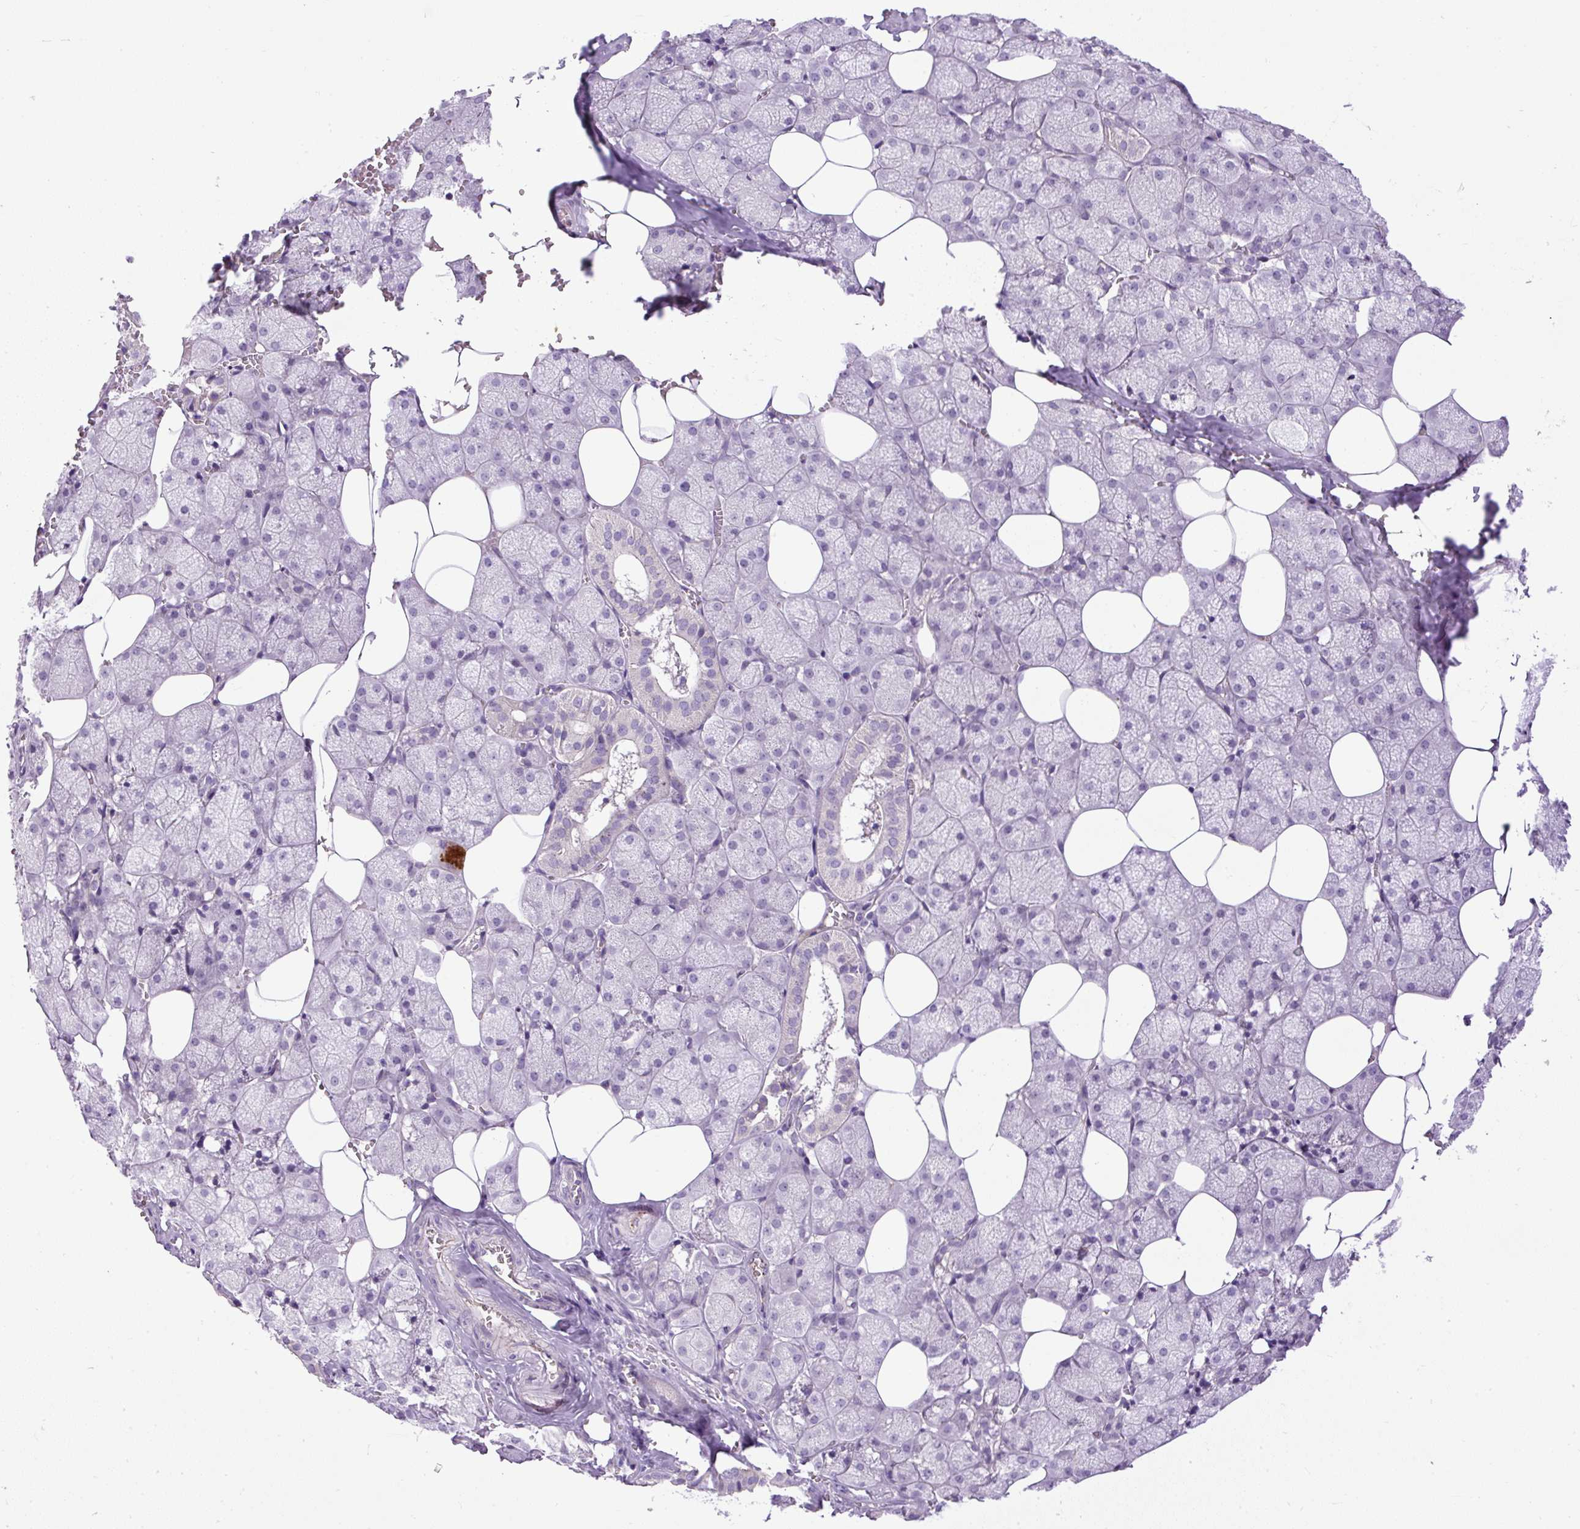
{"staining": {"intensity": "negative", "quantity": "none", "location": "none"}, "tissue": "salivary gland", "cell_type": "Glandular cells", "image_type": "normal", "snomed": [{"axis": "morphology", "description": "Normal tissue, NOS"}, {"axis": "topography", "description": "Salivary gland"}, {"axis": "topography", "description": "Peripheral nerve tissue"}], "caption": "High magnification brightfield microscopy of unremarkable salivary gland stained with DAB (3,3'-diaminobenzidine) (brown) and counterstained with hematoxylin (blue): glandular cells show no significant staining.", "gene": "LEFTY1", "patient": {"sex": "male", "age": 38}}